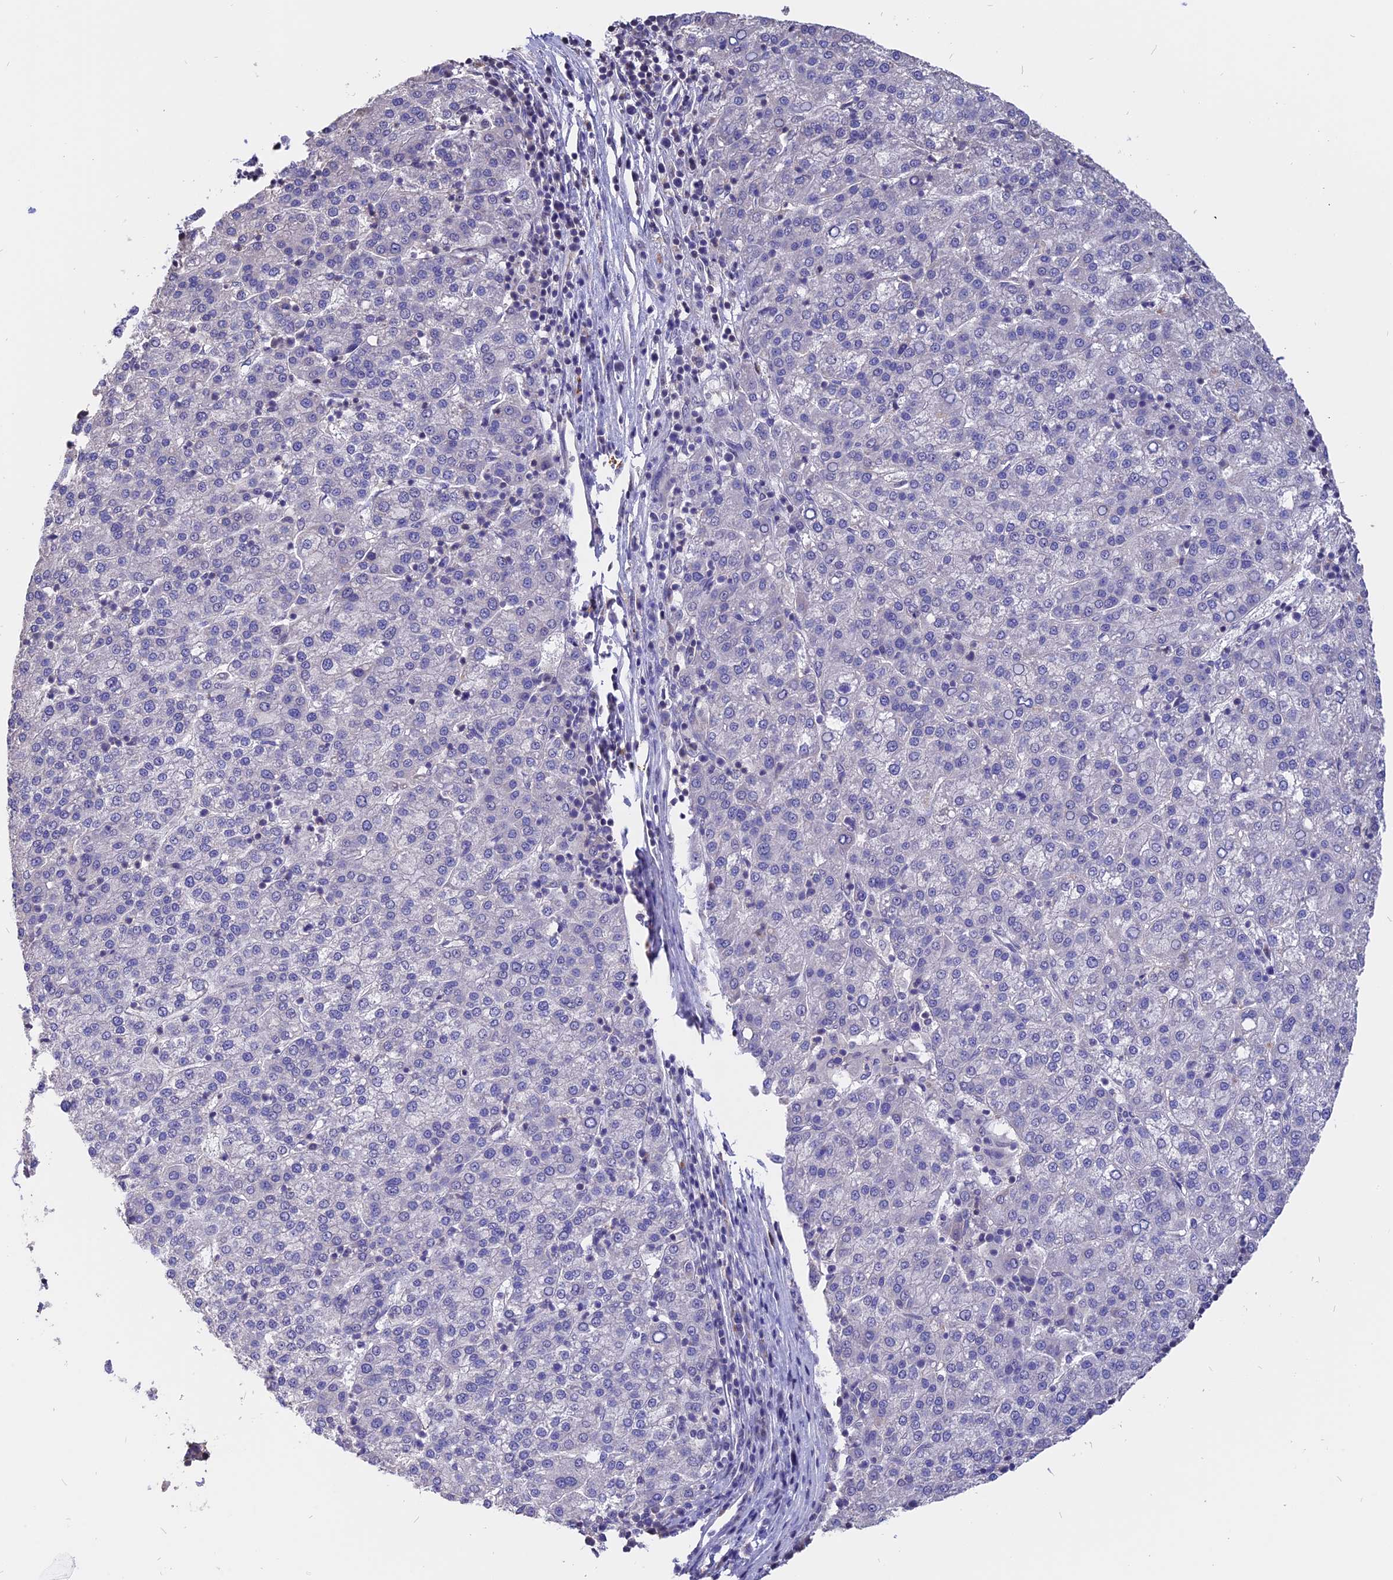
{"staining": {"intensity": "negative", "quantity": "none", "location": "none"}, "tissue": "liver cancer", "cell_type": "Tumor cells", "image_type": "cancer", "snomed": [{"axis": "morphology", "description": "Carcinoma, Hepatocellular, NOS"}, {"axis": "topography", "description": "Liver"}], "caption": "Liver cancer stained for a protein using immunohistochemistry demonstrates no staining tumor cells.", "gene": "CARMIL2", "patient": {"sex": "female", "age": 58}}